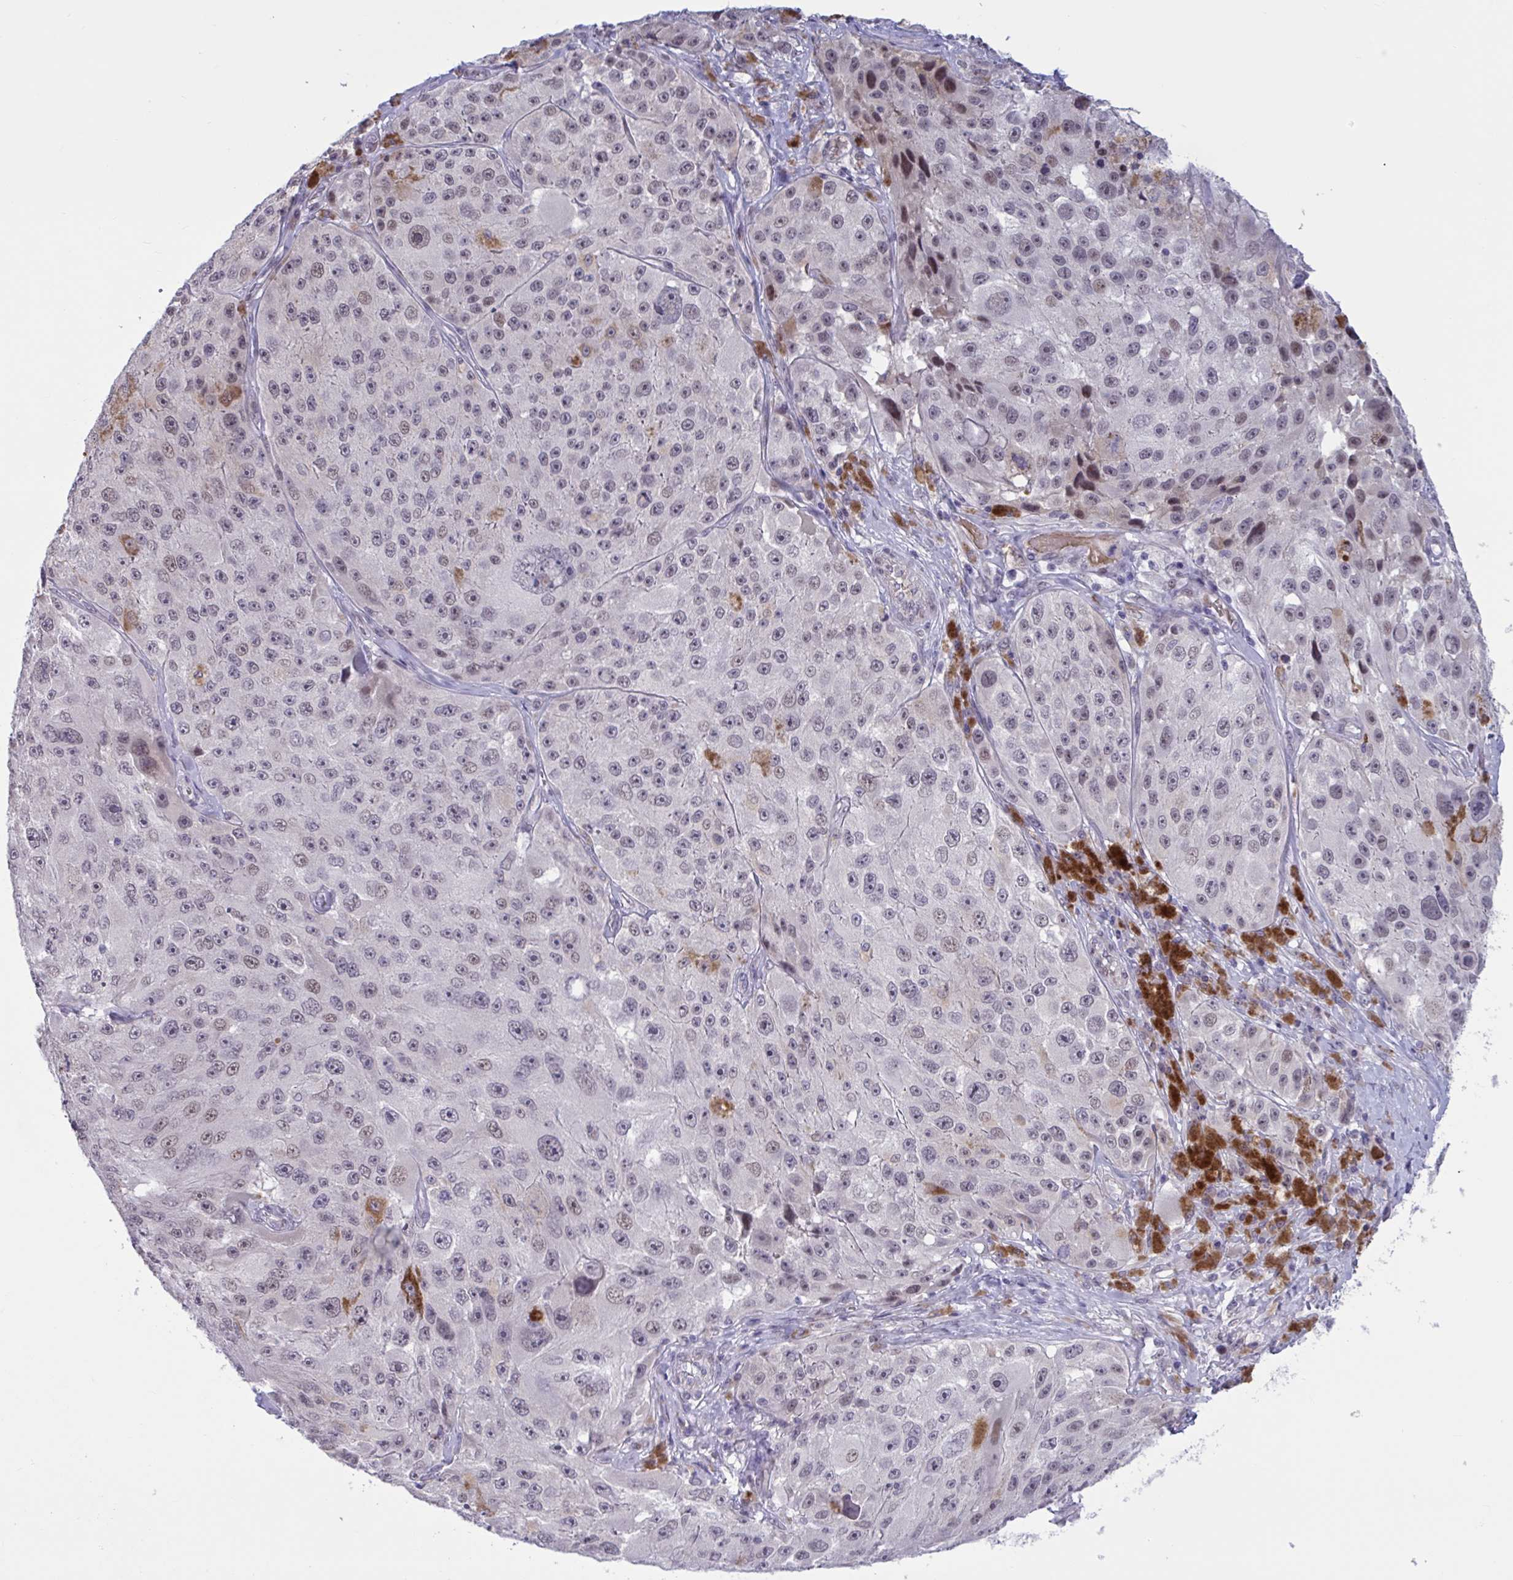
{"staining": {"intensity": "negative", "quantity": "none", "location": "none"}, "tissue": "melanoma", "cell_type": "Tumor cells", "image_type": "cancer", "snomed": [{"axis": "morphology", "description": "Malignant melanoma, Metastatic site"}, {"axis": "topography", "description": "Lymph node"}], "caption": "Tumor cells are negative for brown protein staining in melanoma.", "gene": "CNGB3", "patient": {"sex": "male", "age": 62}}